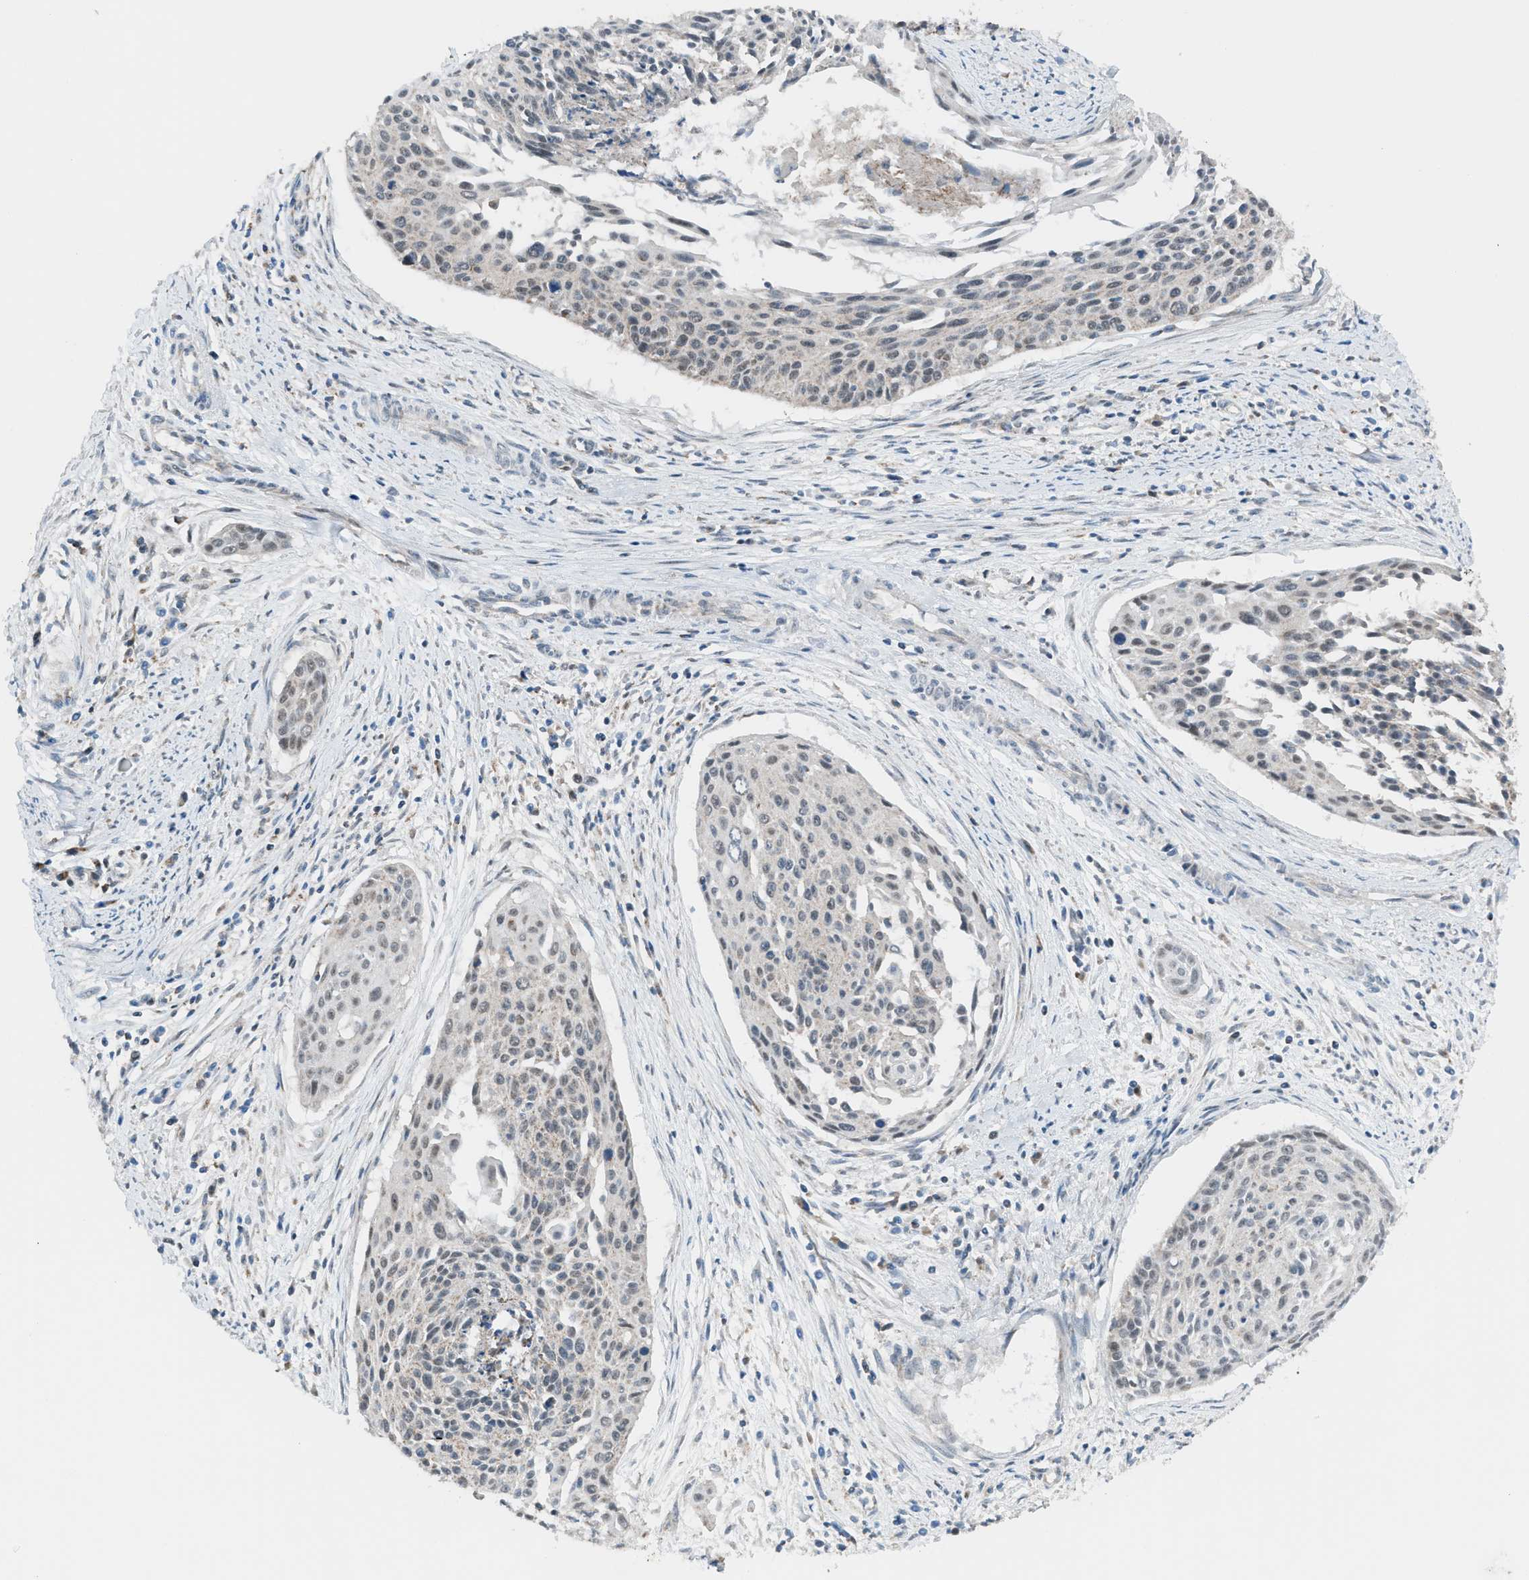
{"staining": {"intensity": "weak", "quantity": "<25%", "location": "nuclear"}, "tissue": "cervical cancer", "cell_type": "Tumor cells", "image_type": "cancer", "snomed": [{"axis": "morphology", "description": "Squamous cell carcinoma, NOS"}, {"axis": "topography", "description": "Cervix"}], "caption": "Cervical squamous cell carcinoma was stained to show a protein in brown. There is no significant staining in tumor cells. (IHC, brightfield microscopy, high magnification).", "gene": "SRM", "patient": {"sex": "female", "age": 55}}